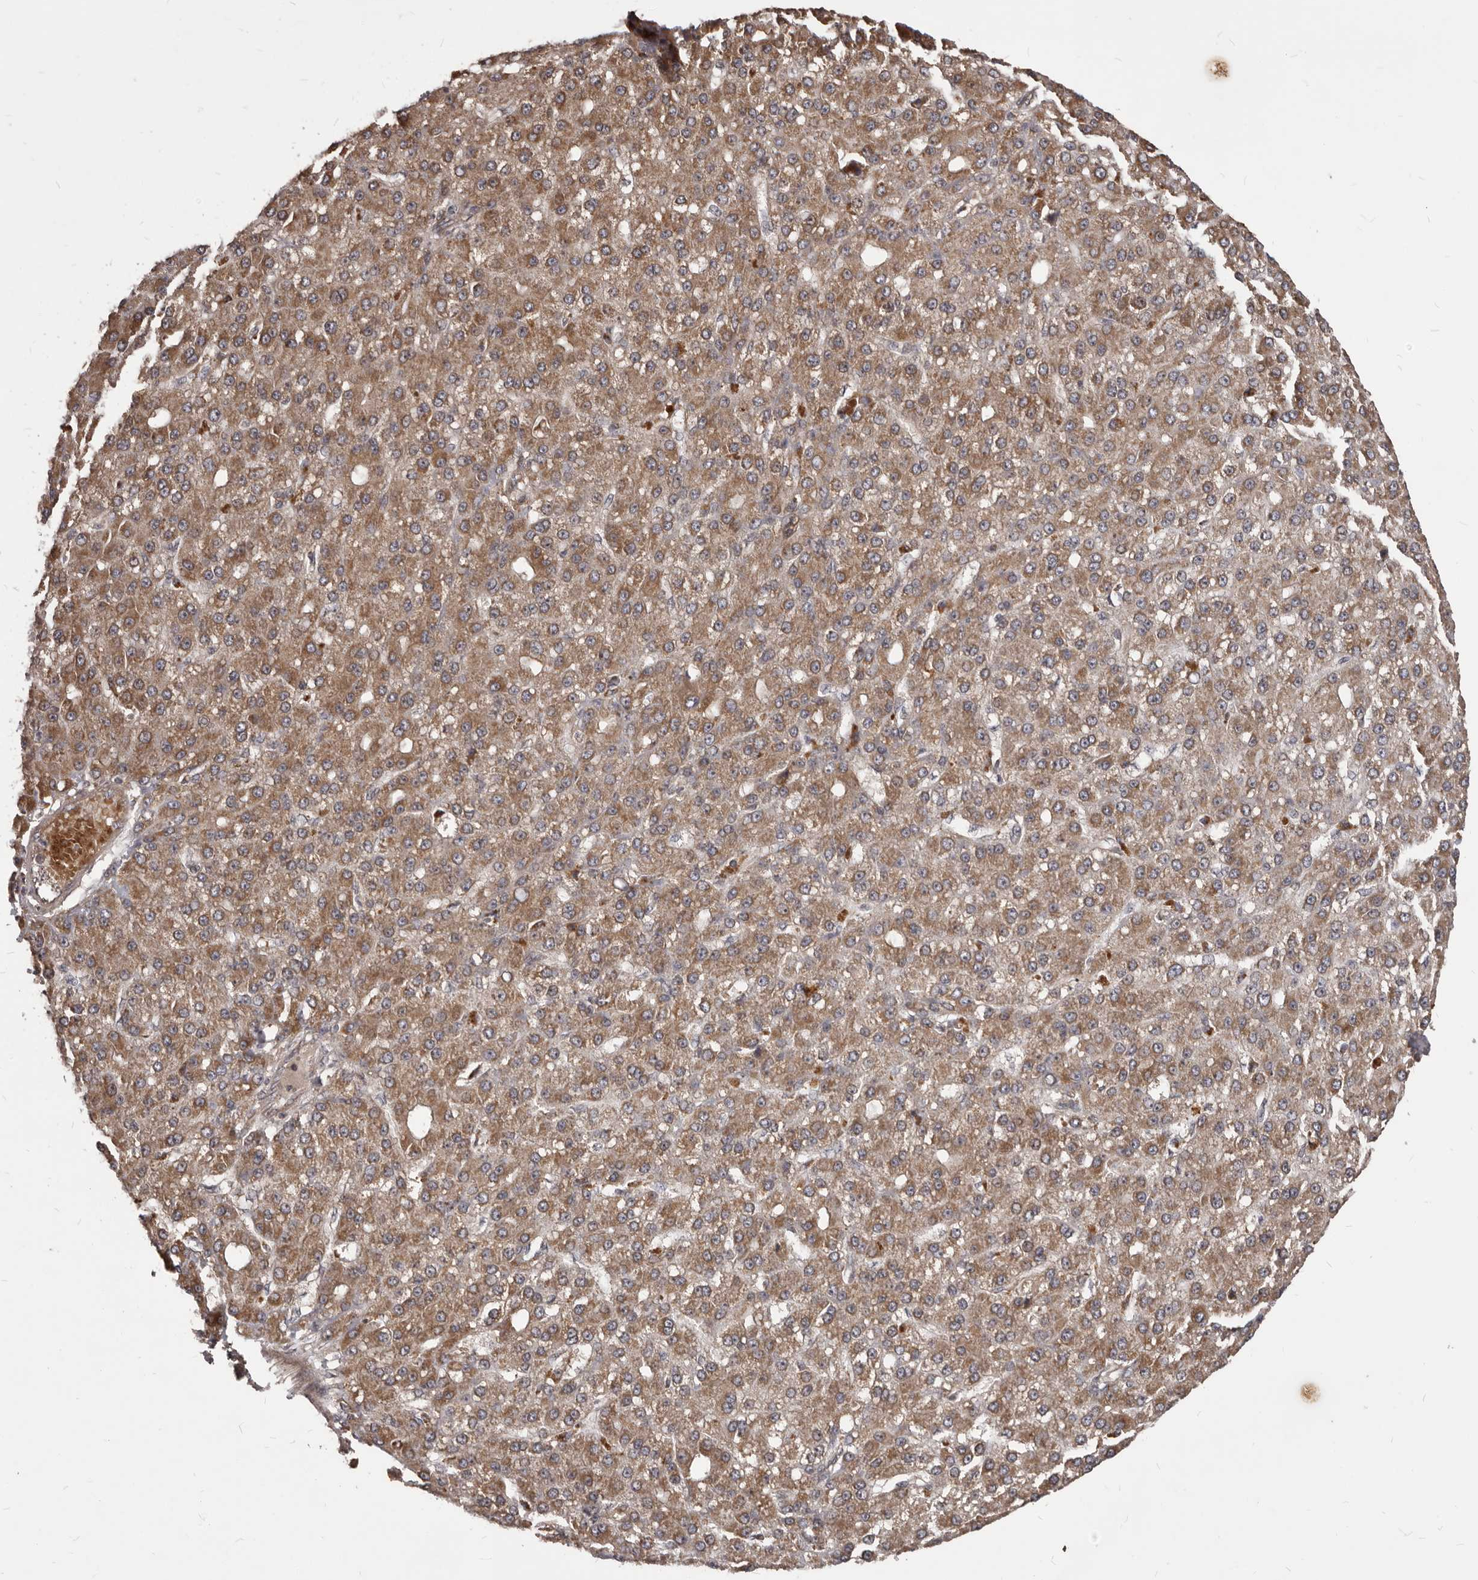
{"staining": {"intensity": "moderate", "quantity": ">75%", "location": "cytoplasmic/membranous"}, "tissue": "liver cancer", "cell_type": "Tumor cells", "image_type": "cancer", "snomed": [{"axis": "morphology", "description": "Carcinoma, Hepatocellular, NOS"}, {"axis": "topography", "description": "Liver"}], "caption": "IHC (DAB (3,3'-diaminobenzidine)) staining of human liver hepatocellular carcinoma displays moderate cytoplasmic/membranous protein positivity in about >75% of tumor cells. The protein is stained brown, and the nuclei are stained in blue (DAB IHC with brightfield microscopy, high magnification).", "gene": "GABPB2", "patient": {"sex": "male", "age": 67}}